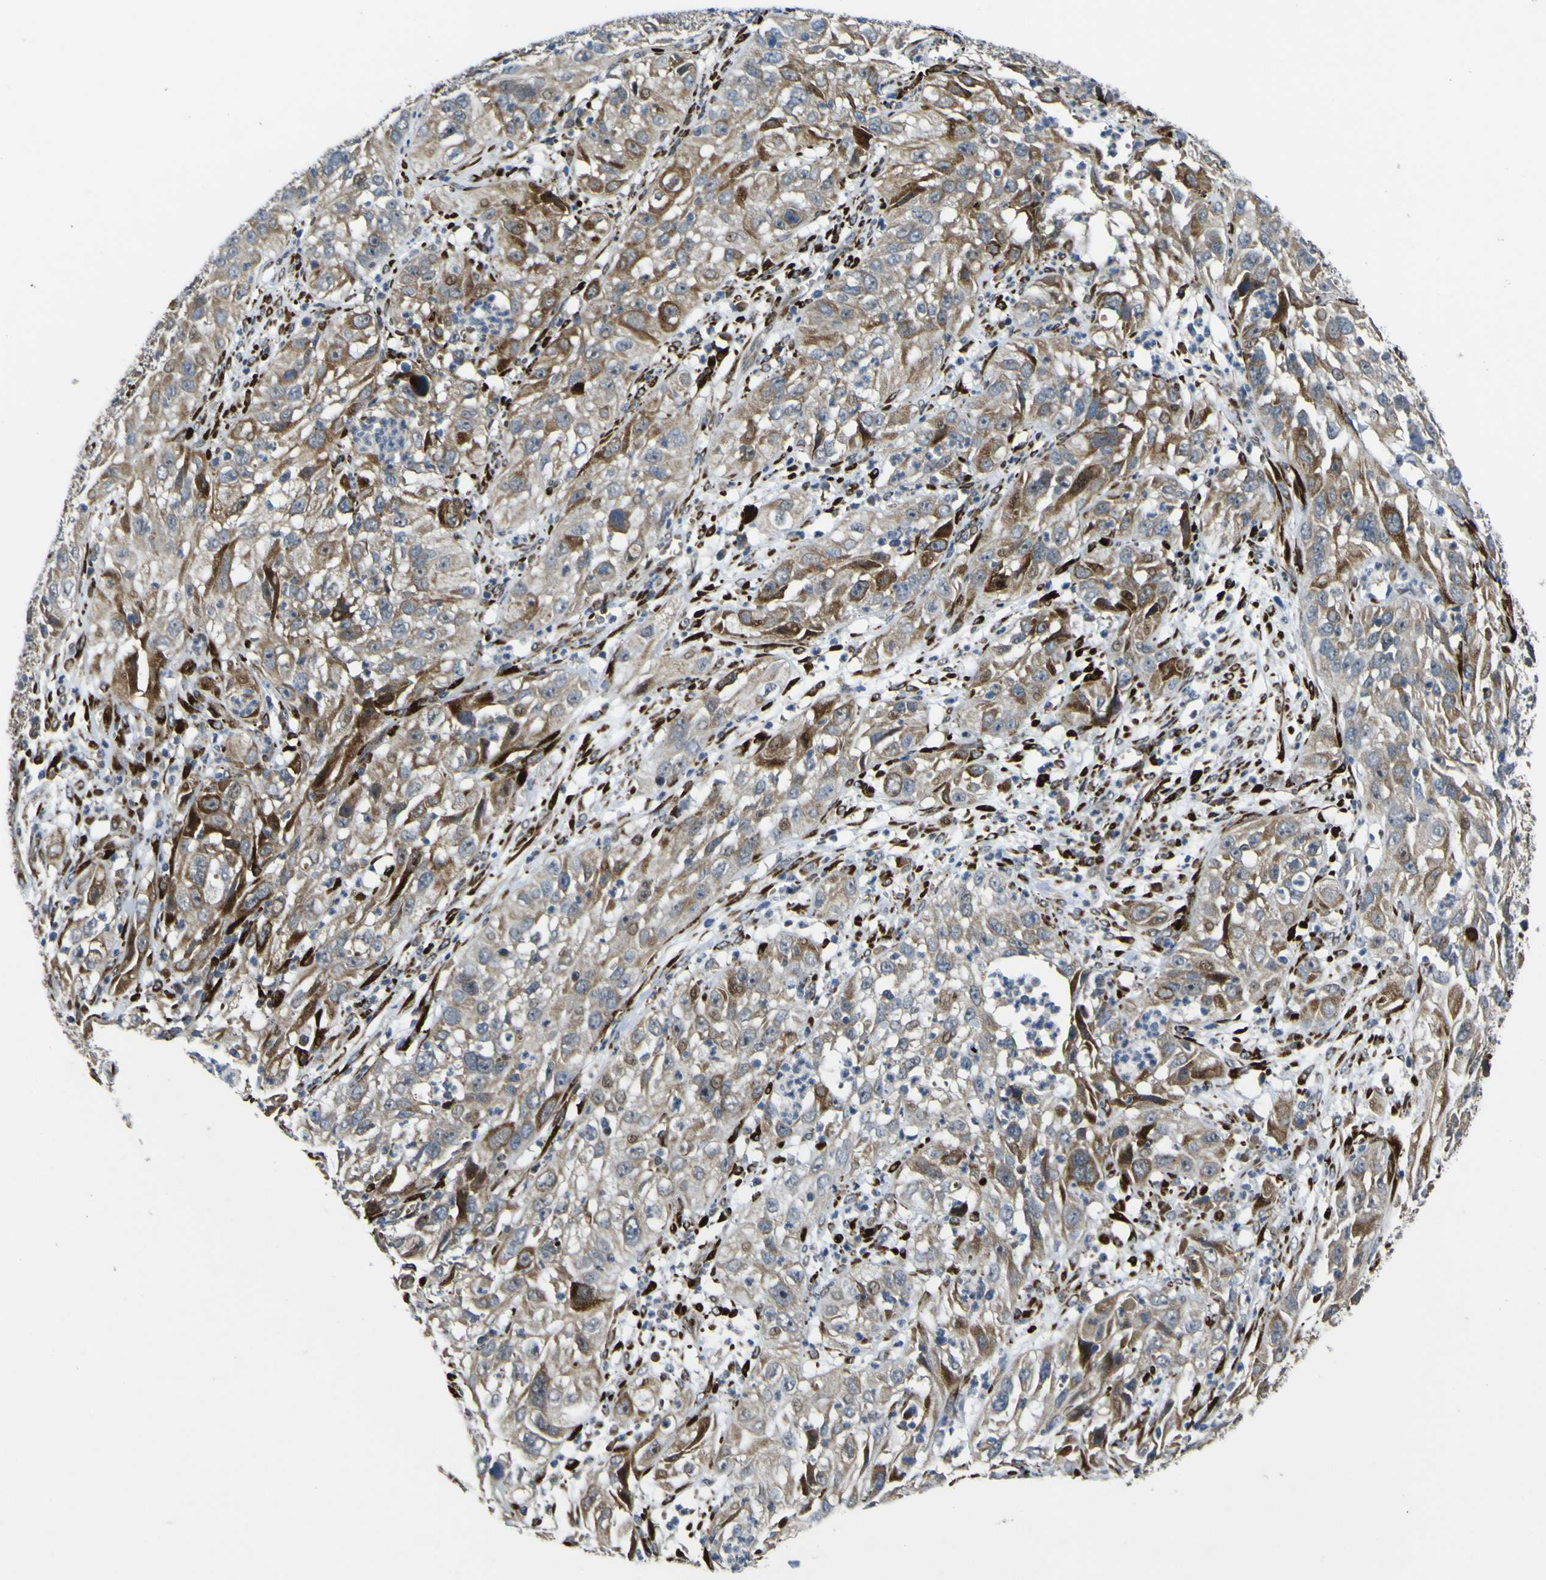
{"staining": {"intensity": "strong", "quantity": "<25%", "location": "cytoplasmic/membranous"}, "tissue": "cervical cancer", "cell_type": "Tumor cells", "image_type": "cancer", "snomed": [{"axis": "morphology", "description": "Squamous cell carcinoma, NOS"}, {"axis": "topography", "description": "Cervix"}], "caption": "The image reveals immunohistochemical staining of cervical squamous cell carcinoma. There is strong cytoplasmic/membranous staining is seen in approximately <25% of tumor cells. The protein is stained brown, and the nuclei are stained in blue (DAB (3,3'-diaminobenzidine) IHC with brightfield microscopy, high magnification).", "gene": "LBHD1", "patient": {"sex": "female", "age": 32}}